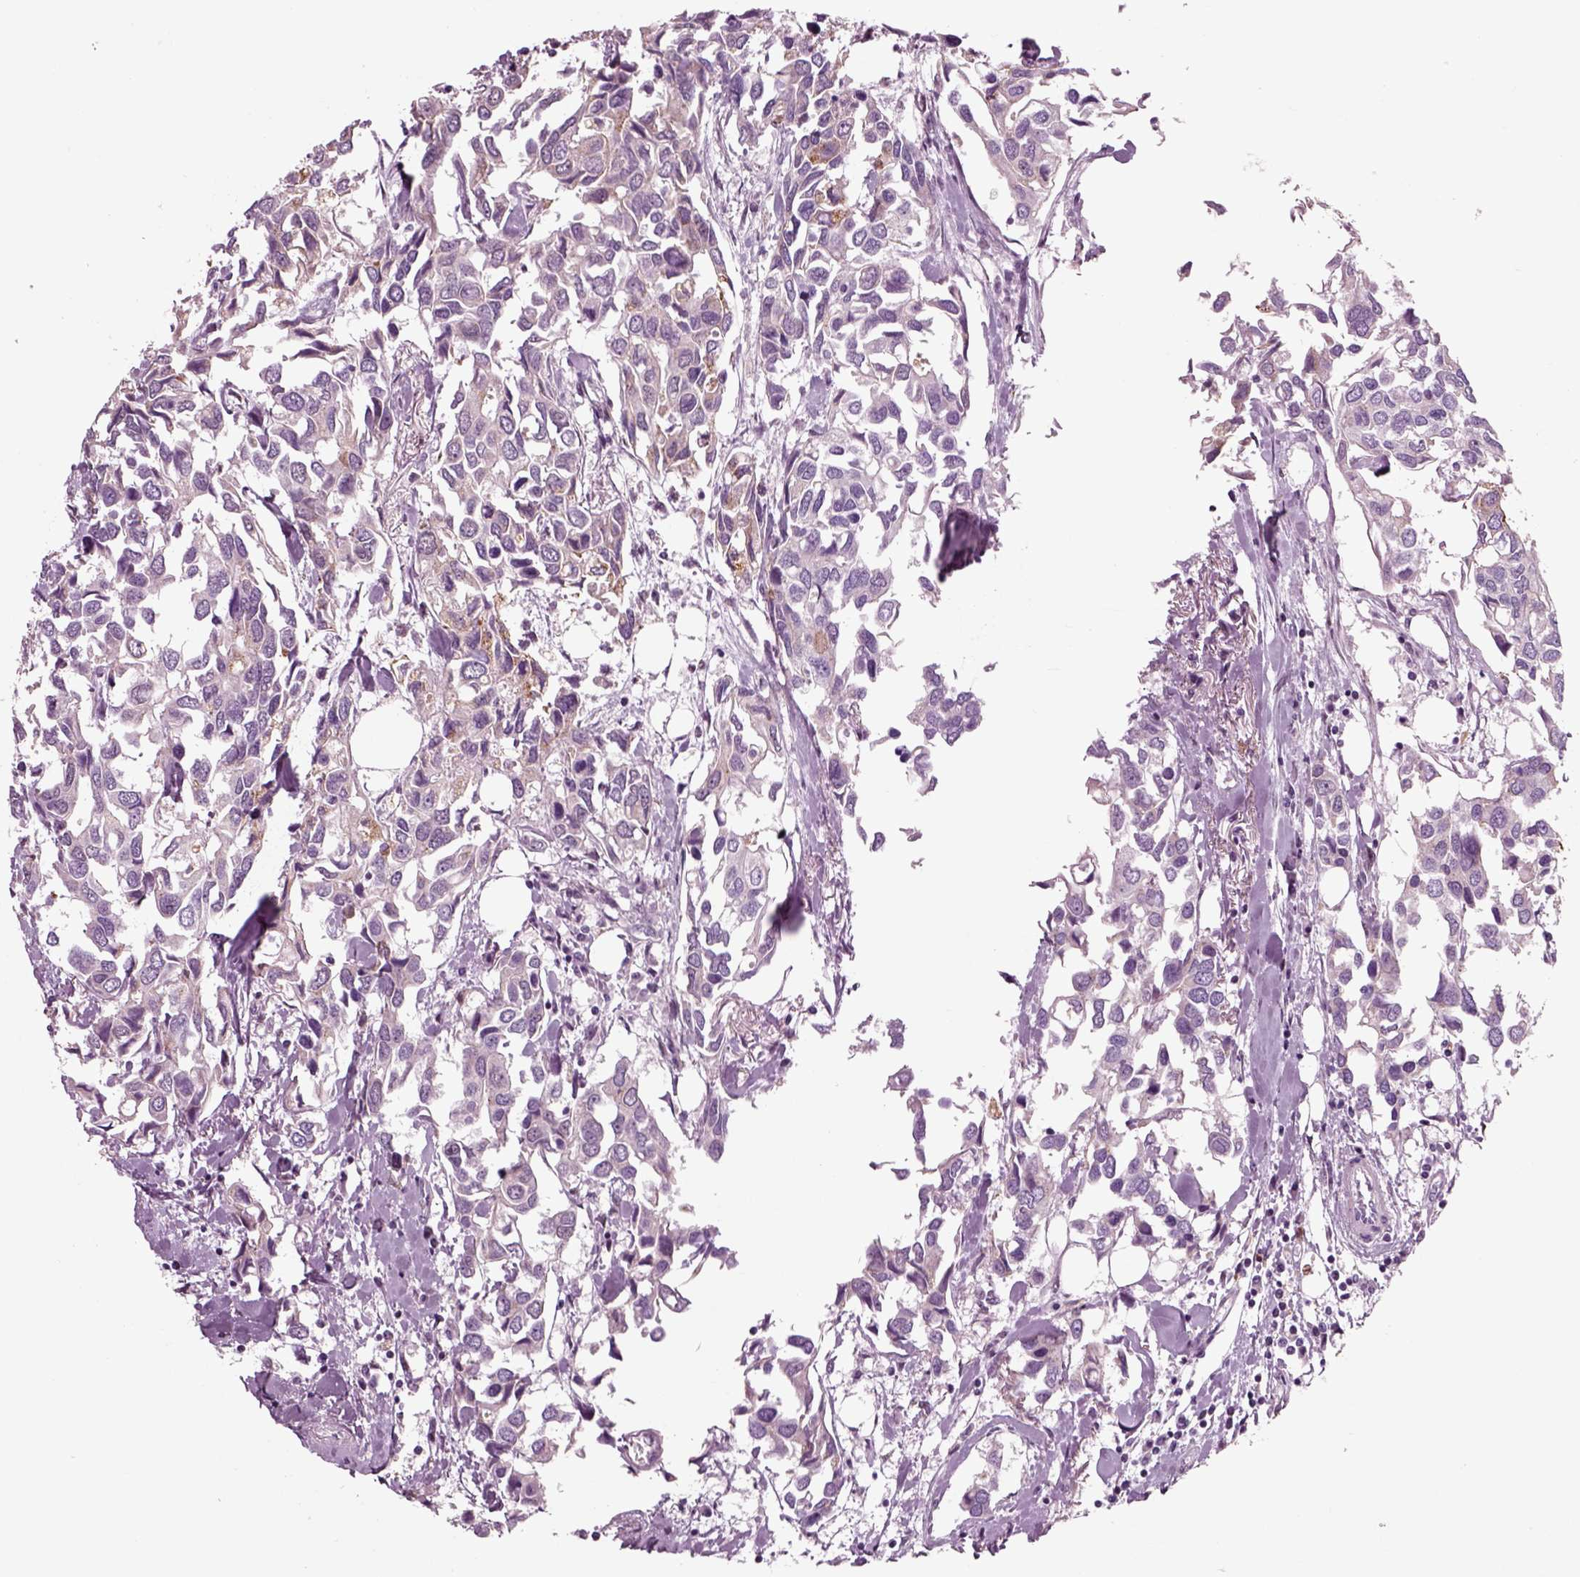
{"staining": {"intensity": "moderate", "quantity": "<25%", "location": "cytoplasmic/membranous"}, "tissue": "breast cancer", "cell_type": "Tumor cells", "image_type": "cancer", "snomed": [{"axis": "morphology", "description": "Duct carcinoma"}, {"axis": "topography", "description": "Breast"}], "caption": "Immunohistochemistry (IHC) photomicrograph of neoplastic tissue: breast intraductal carcinoma stained using IHC shows low levels of moderate protein expression localized specifically in the cytoplasmic/membranous of tumor cells, appearing as a cytoplasmic/membranous brown color.", "gene": "CHGB", "patient": {"sex": "female", "age": 83}}